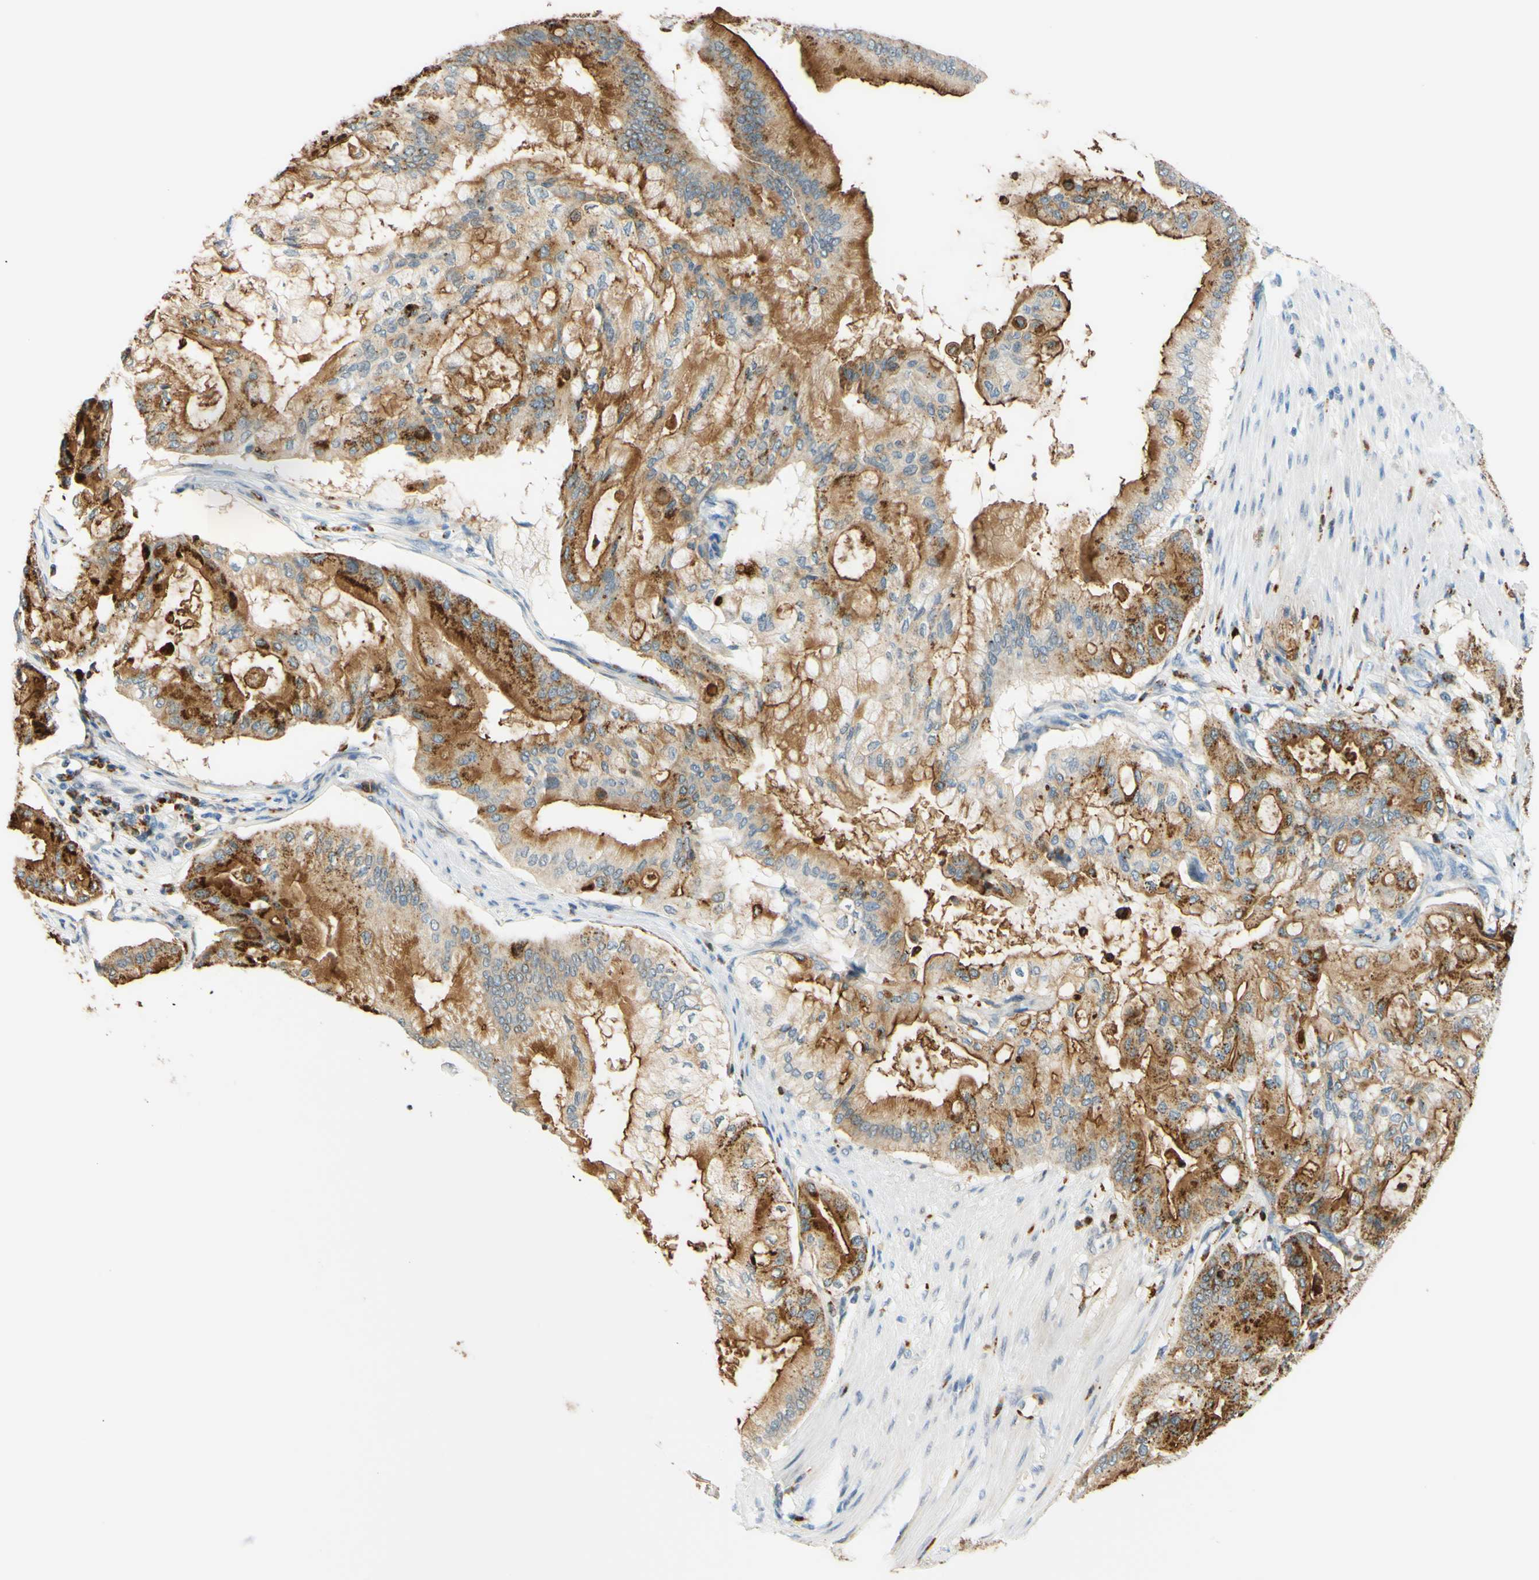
{"staining": {"intensity": "moderate", "quantity": ">75%", "location": "cytoplasmic/membranous"}, "tissue": "pancreatic cancer", "cell_type": "Tumor cells", "image_type": "cancer", "snomed": [{"axis": "morphology", "description": "Adenocarcinoma, NOS"}, {"axis": "morphology", "description": "Adenocarcinoma, metastatic, NOS"}, {"axis": "topography", "description": "Lymph node"}, {"axis": "topography", "description": "Pancreas"}, {"axis": "topography", "description": "Duodenum"}], "caption": "Immunohistochemistry (IHC) (DAB) staining of human pancreatic cancer demonstrates moderate cytoplasmic/membranous protein staining in about >75% of tumor cells.", "gene": "TREM2", "patient": {"sex": "female", "age": 64}}